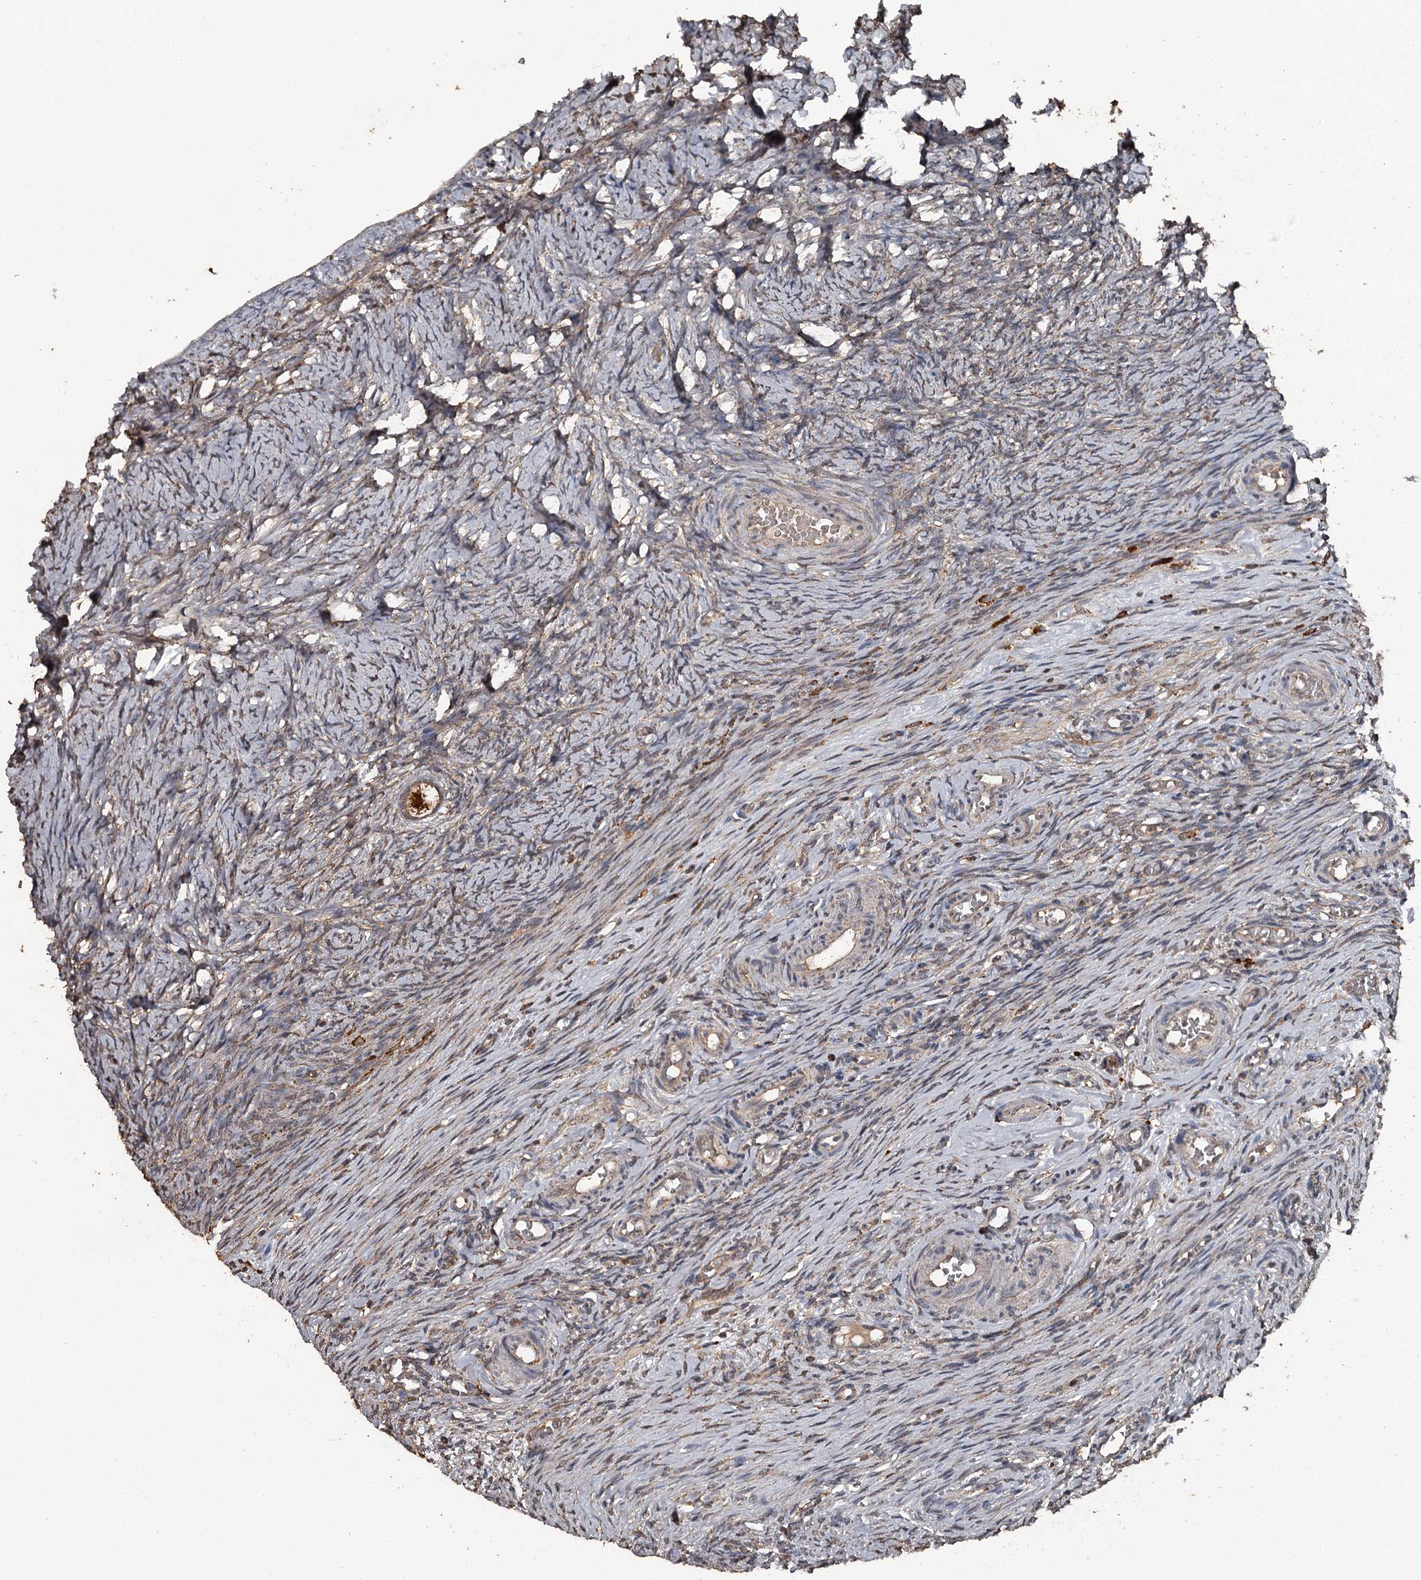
{"staining": {"intensity": "moderate", "quantity": ">75%", "location": "cytoplasmic/membranous"}, "tissue": "ovary", "cell_type": "Follicle cells", "image_type": "normal", "snomed": [{"axis": "morphology", "description": "Adenocarcinoma, NOS"}, {"axis": "topography", "description": "Endometrium"}], "caption": "The histopathology image displays staining of unremarkable ovary, revealing moderate cytoplasmic/membranous protein staining (brown color) within follicle cells. Nuclei are stained in blue.", "gene": "WIPI1", "patient": {"sex": "female", "age": 32}}